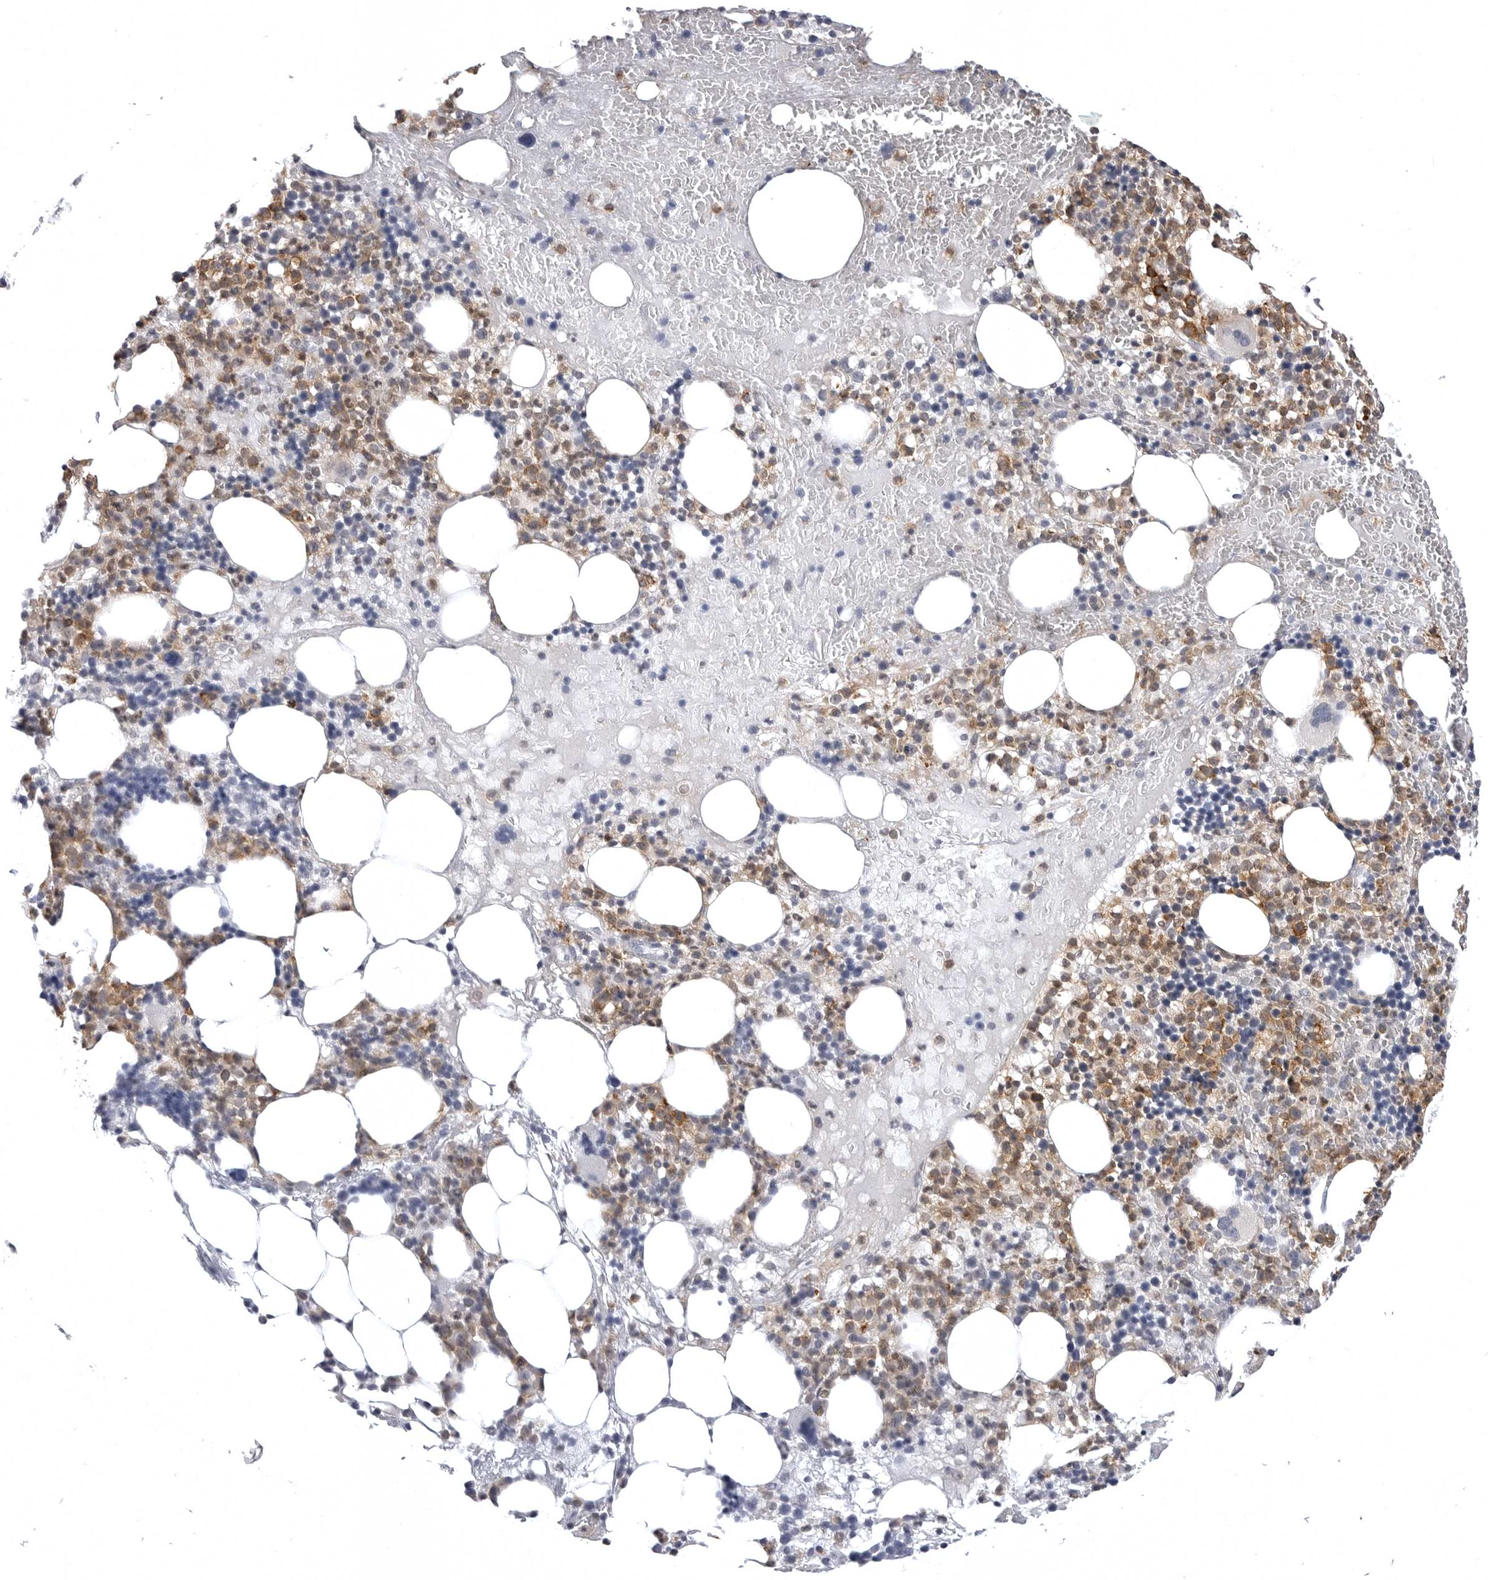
{"staining": {"intensity": "strong", "quantity": "25%-75%", "location": "cytoplasmic/membranous"}, "tissue": "bone marrow", "cell_type": "Hematopoietic cells", "image_type": "normal", "snomed": [{"axis": "morphology", "description": "Normal tissue, NOS"}, {"axis": "morphology", "description": "Inflammation, NOS"}, {"axis": "topography", "description": "Bone marrow"}], "caption": "Protein positivity by immunohistochemistry (IHC) displays strong cytoplasmic/membranous expression in approximately 25%-75% of hematopoietic cells in unremarkable bone marrow. (DAB IHC with brightfield microscopy, high magnification).", "gene": "STAP2", "patient": {"sex": "female", "age": 77}}